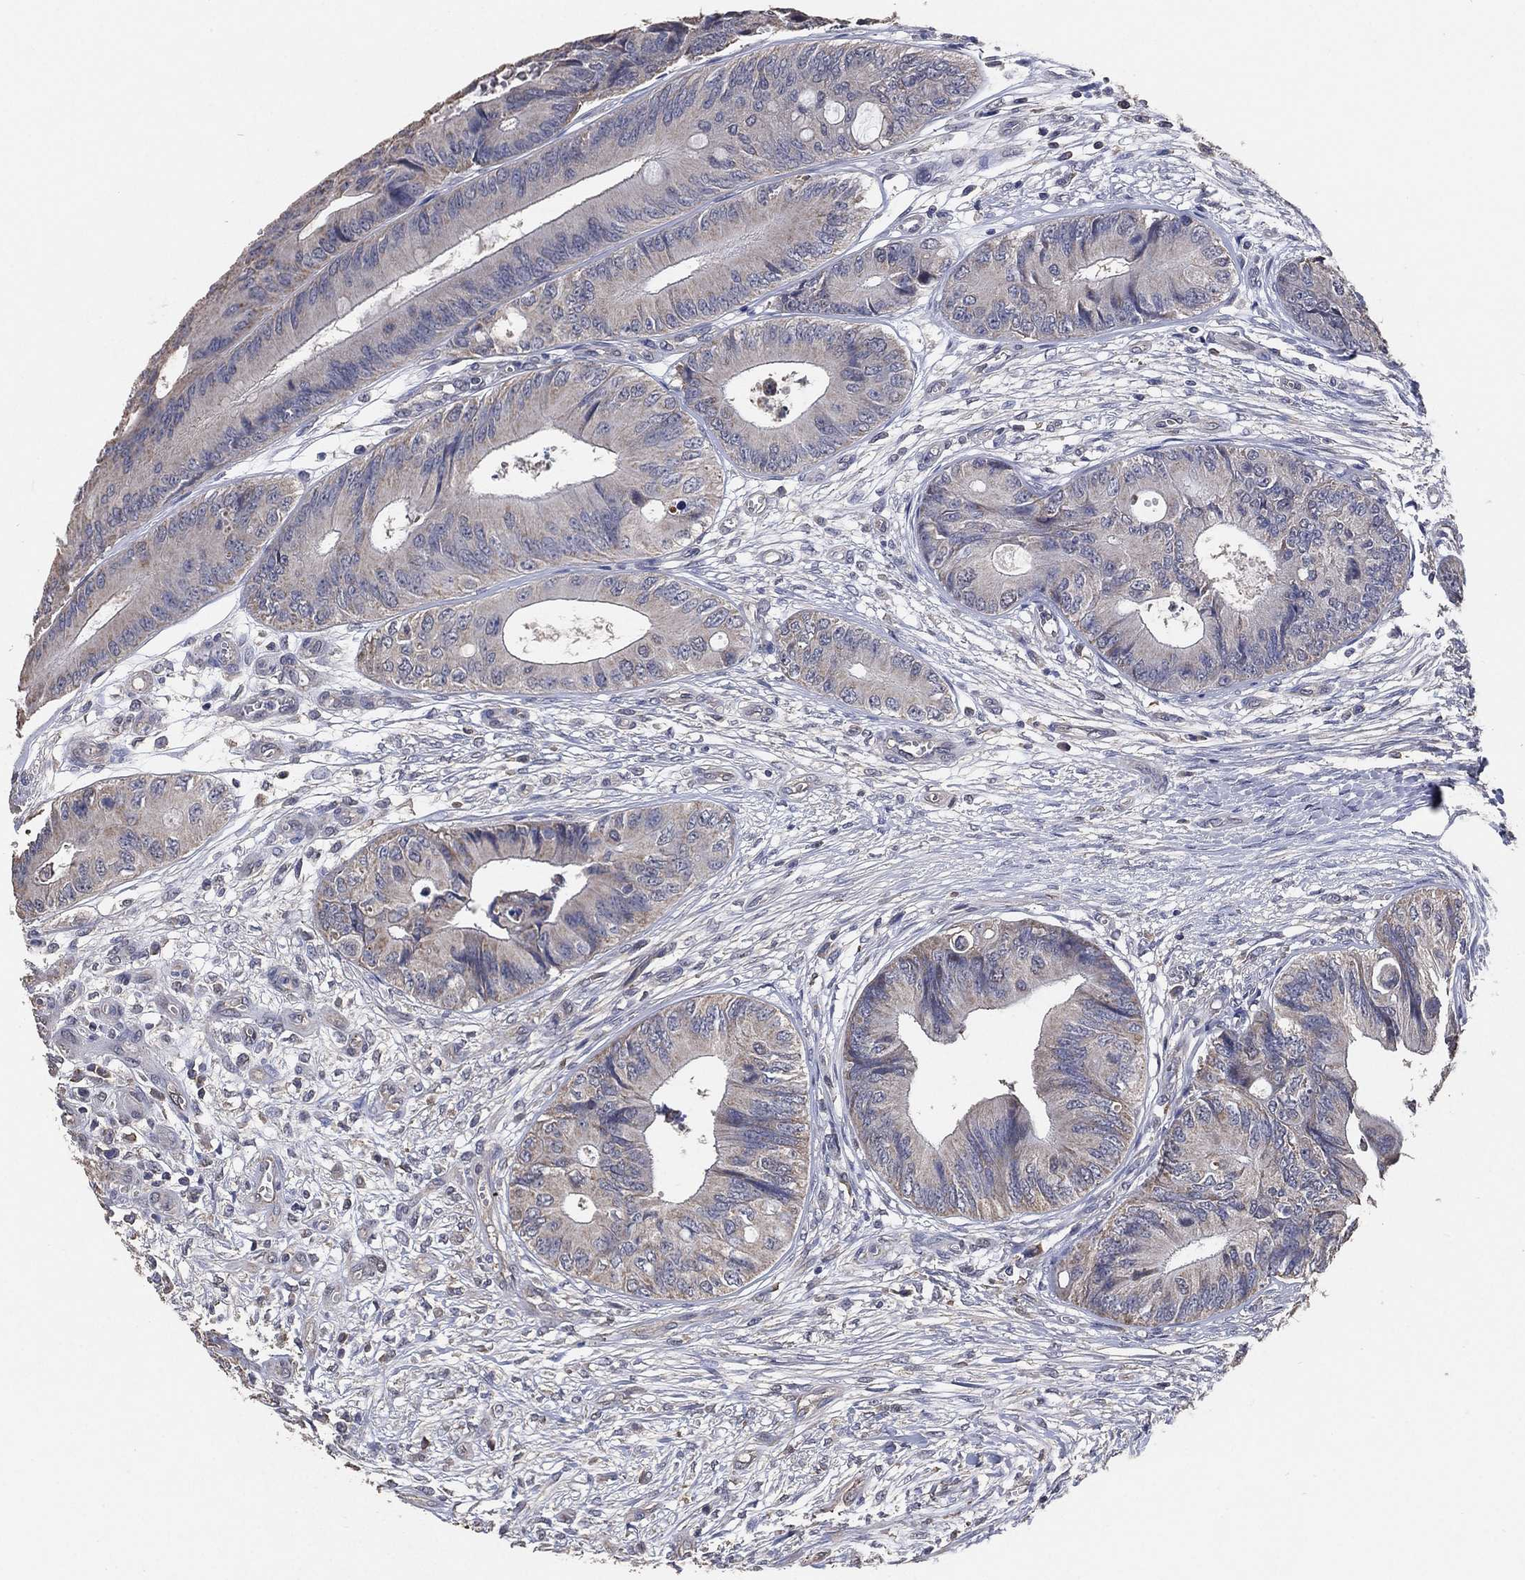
{"staining": {"intensity": "moderate", "quantity": "<25%", "location": "cytoplasmic/membranous"}, "tissue": "colorectal cancer", "cell_type": "Tumor cells", "image_type": "cancer", "snomed": [{"axis": "morphology", "description": "Normal tissue, NOS"}, {"axis": "morphology", "description": "Adenocarcinoma, NOS"}, {"axis": "topography", "description": "Colon"}], "caption": "Colorectal cancer (adenocarcinoma) stained with a protein marker shows moderate staining in tumor cells.", "gene": "KLK5", "patient": {"sex": "male", "age": 65}}